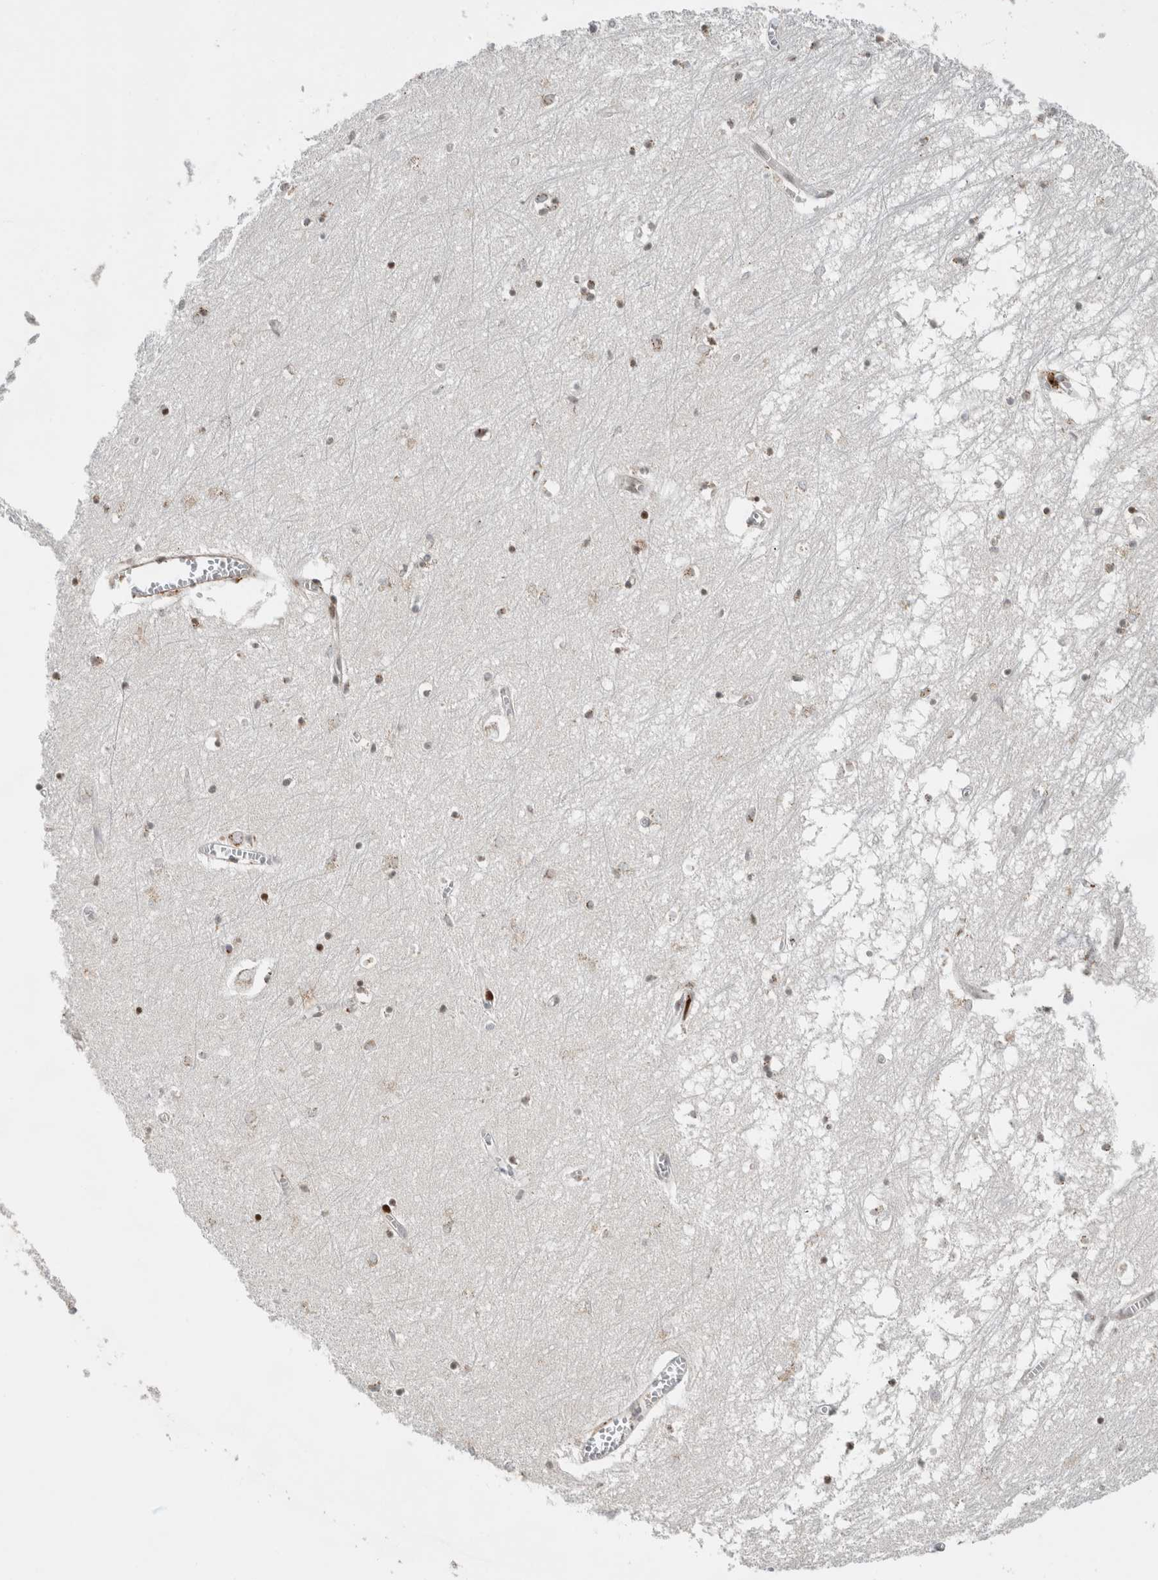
{"staining": {"intensity": "strong", "quantity": "25%-75%", "location": "nuclear"}, "tissue": "hippocampus", "cell_type": "Glial cells", "image_type": "normal", "snomed": [{"axis": "morphology", "description": "Normal tissue, NOS"}, {"axis": "topography", "description": "Hippocampus"}], "caption": "IHC micrograph of benign hippocampus stained for a protein (brown), which shows high levels of strong nuclear staining in approximately 25%-75% of glial cells.", "gene": "GINS4", "patient": {"sex": "male", "age": 70}}